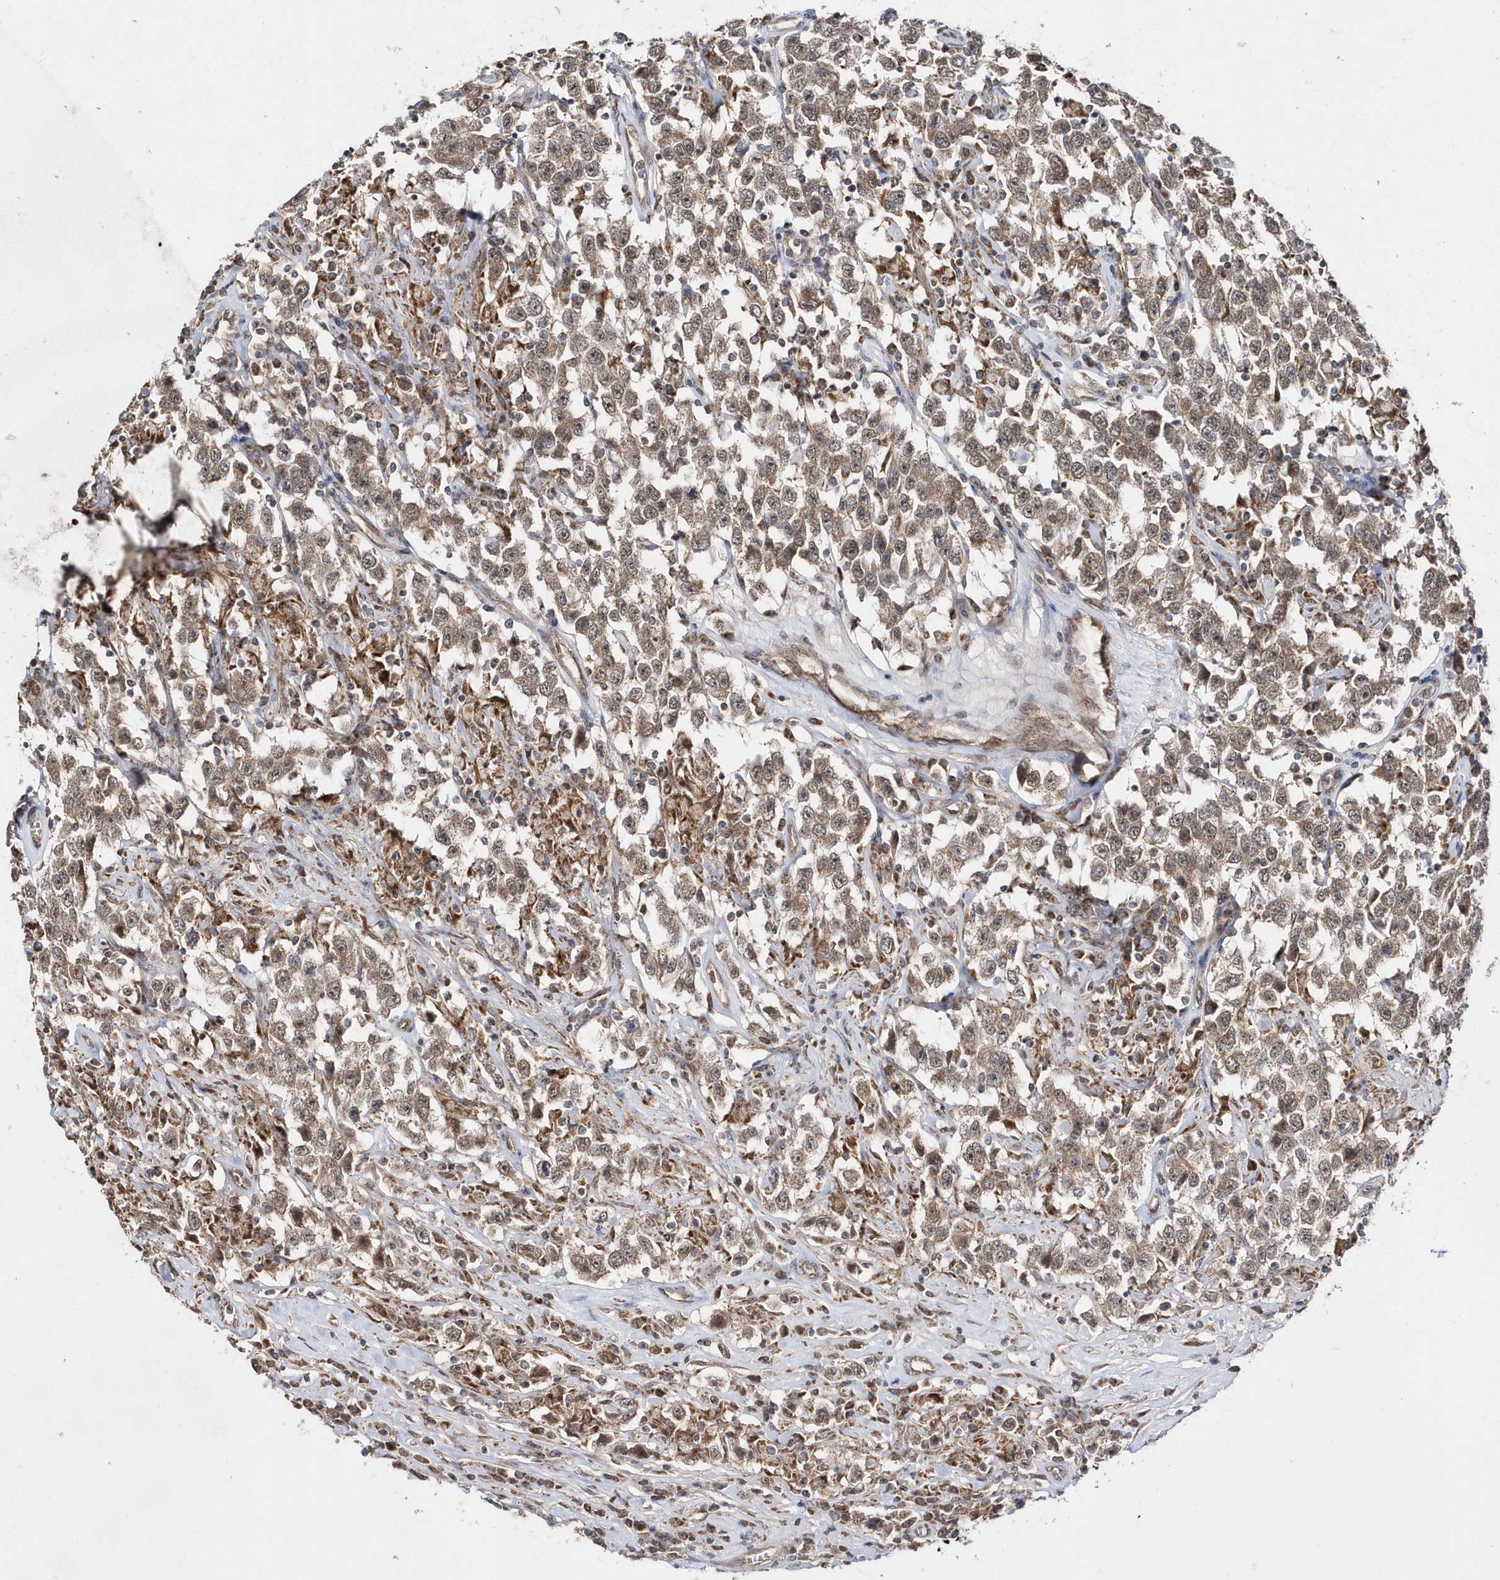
{"staining": {"intensity": "moderate", "quantity": ">75%", "location": "cytoplasmic/membranous"}, "tissue": "testis cancer", "cell_type": "Tumor cells", "image_type": "cancer", "snomed": [{"axis": "morphology", "description": "Seminoma, NOS"}, {"axis": "topography", "description": "Testis"}], "caption": "Testis cancer stained with DAB IHC displays medium levels of moderate cytoplasmic/membranous positivity in approximately >75% of tumor cells.", "gene": "DALRD3", "patient": {"sex": "male", "age": 41}}